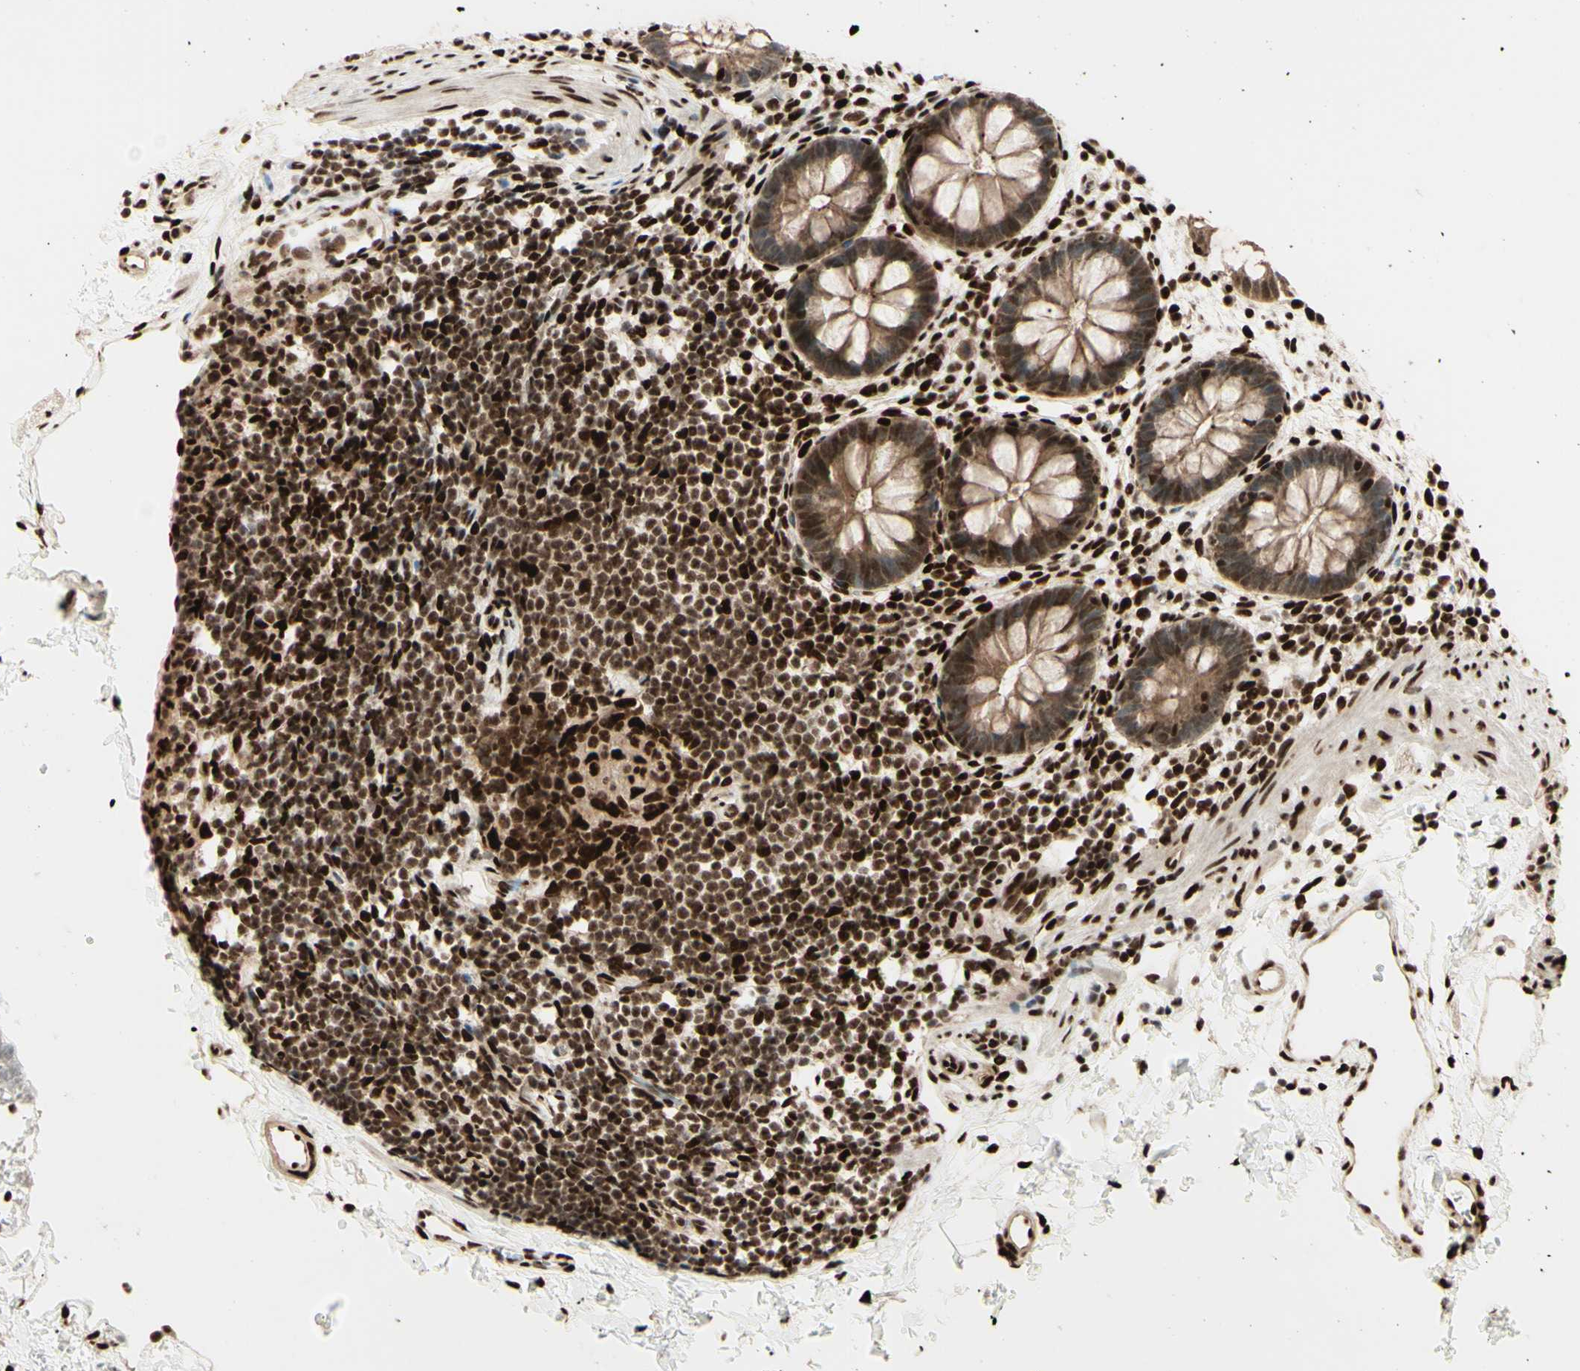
{"staining": {"intensity": "moderate", "quantity": ">75%", "location": "cytoplasmic/membranous"}, "tissue": "rectum", "cell_type": "Glandular cells", "image_type": "normal", "snomed": [{"axis": "morphology", "description": "Normal tissue, NOS"}, {"axis": "topography", "description": "Rectum"}], "caption": "Immunohistochemistry of benign rectum displays medium levels of moderate cytoplasmic/membranous staining in approximately >75% of glandular cells.", "gene": "NR3C1", "patient": {"sex": "female", "age": 24}}